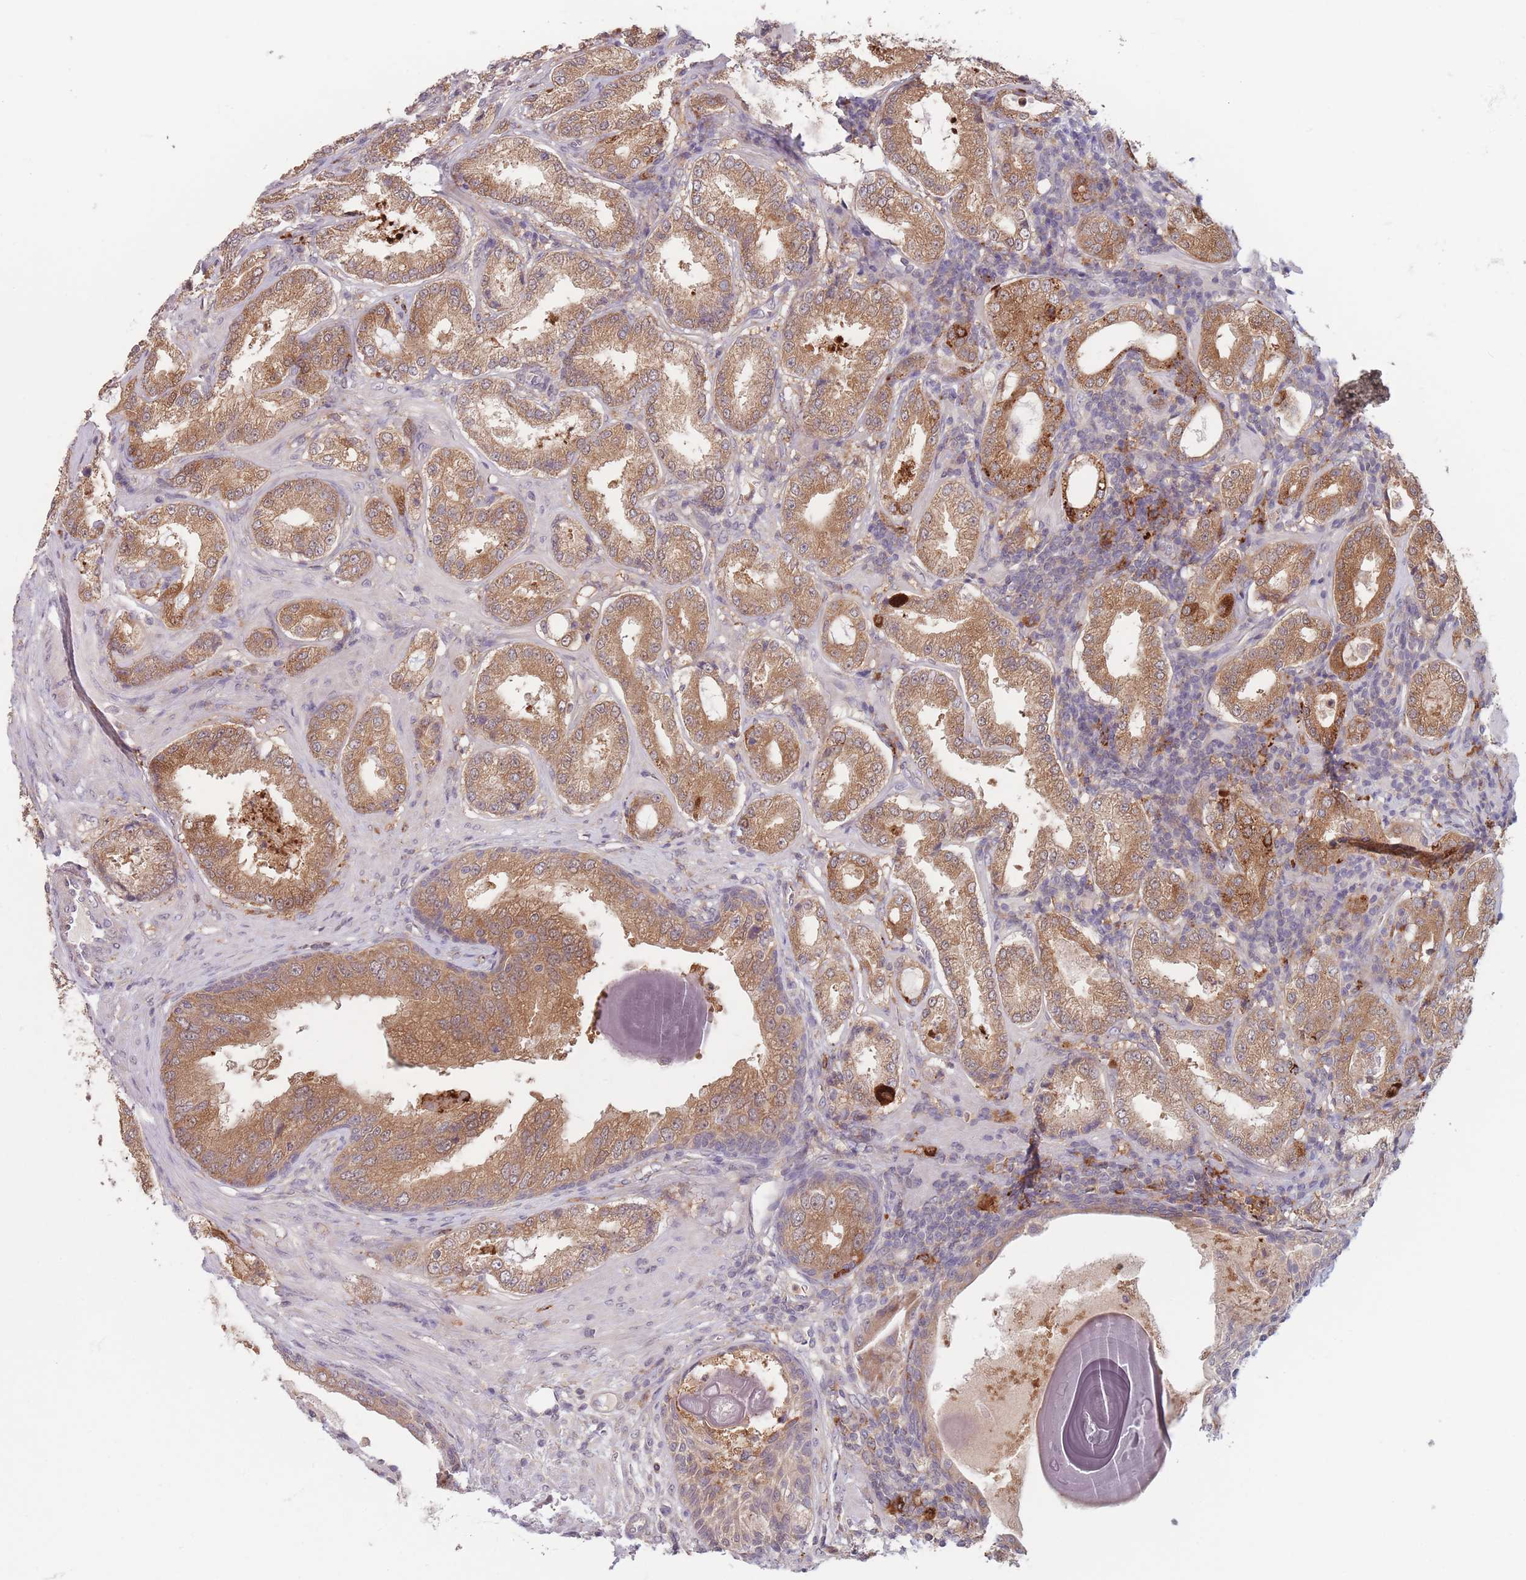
{"staining": {"intensity": "moderate", "quantity": ">75%", "location": "cytoplasmic/membranous"}, "tissue": "prostate cancer", "cell_type": "Tumor cells", "image_type": "cancer", "snomed": [{"axis": "morphology", "description": "Adenocarcinoma, Low grade"}, {"axis": "topography", "description": "Prostate"}], "caption": "Immunohistochemistry (DAB) staining of human prostate cancer (adenocarcinoma (low-grade)) demonstrates moderate cytoplasmic/membranous protein positivity in approximately >75% of tumor cells.", "gene": "PPM1A", "patient": {"sex": "male", "age": 59}}